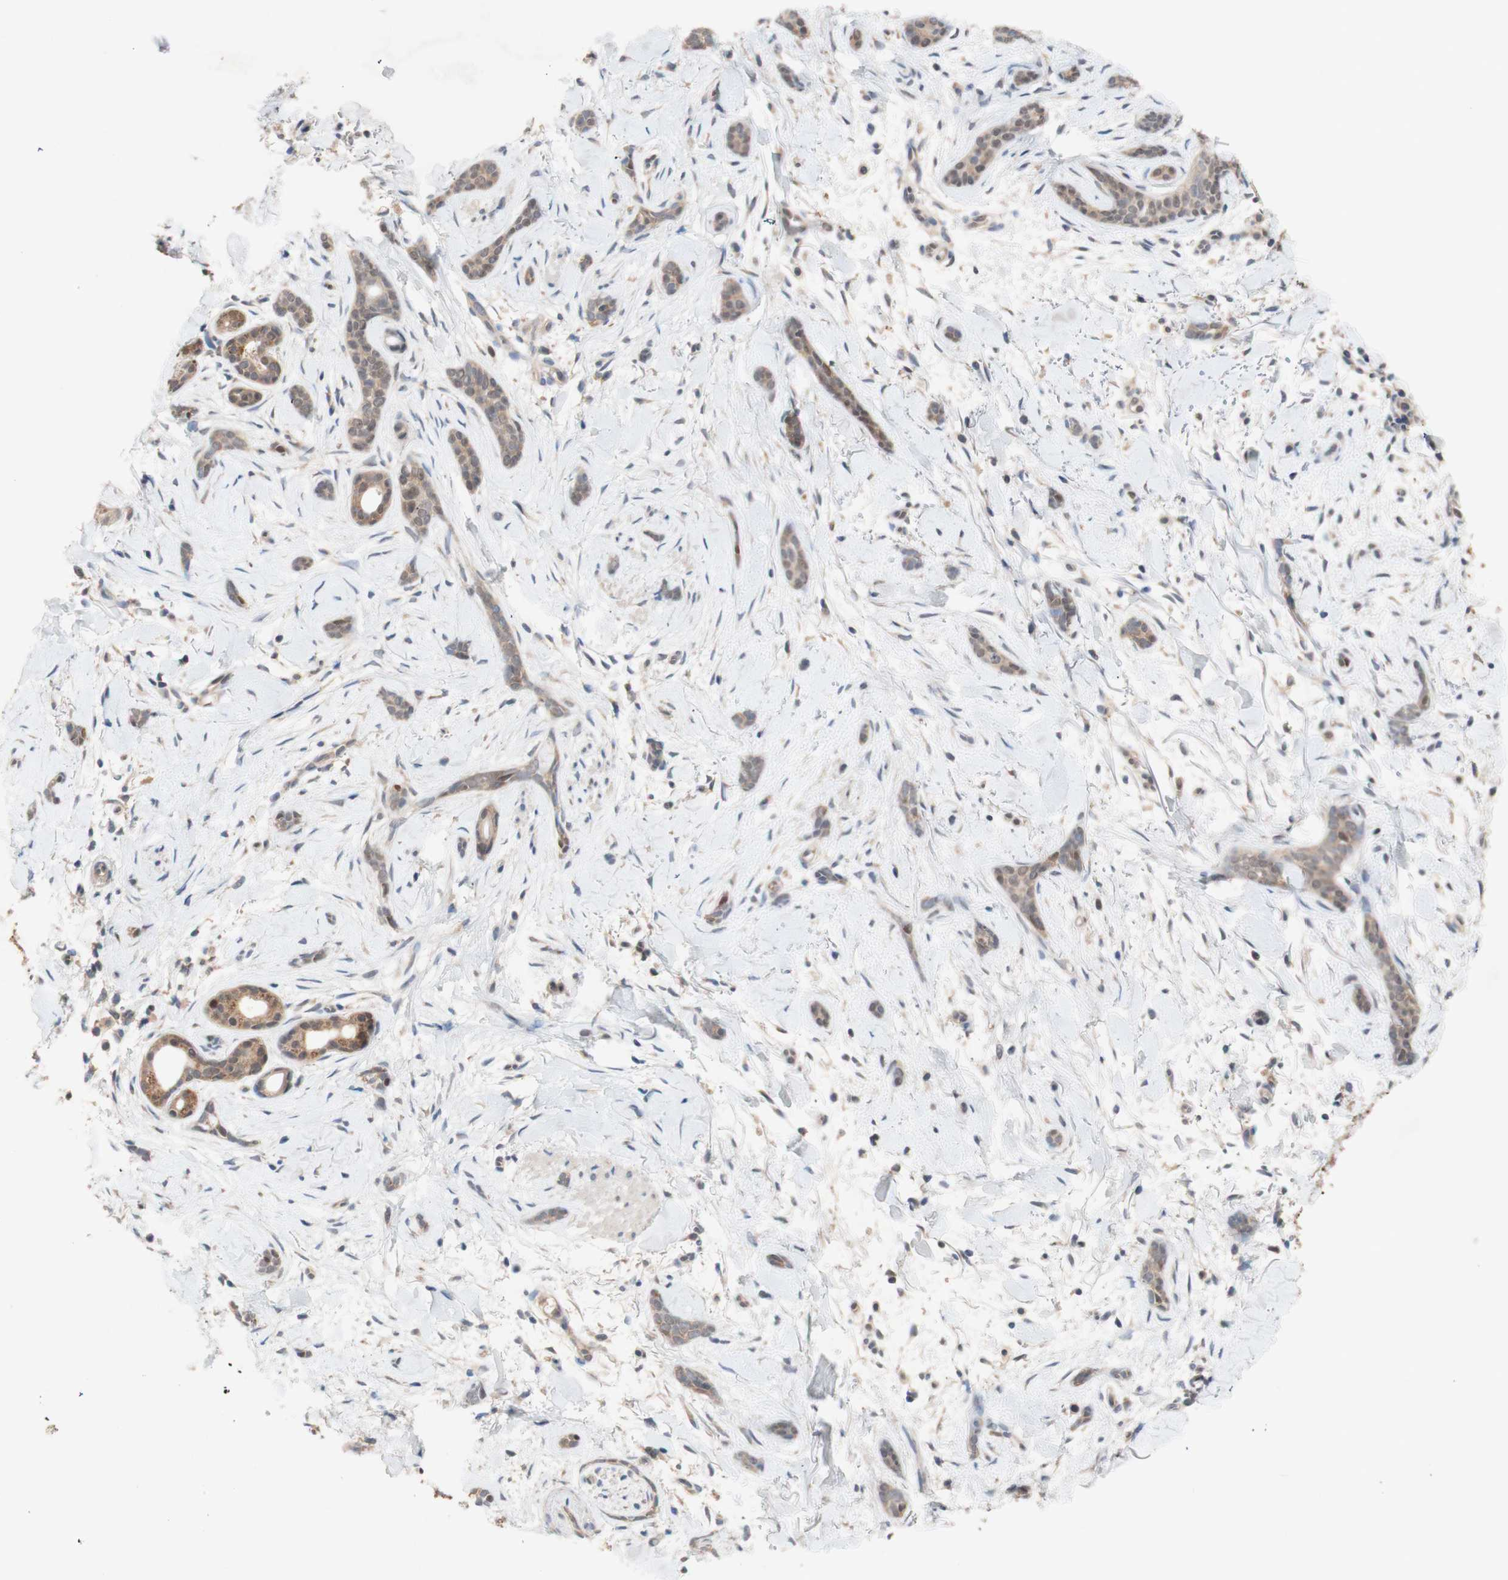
{"staining": {"intensity": "weak", "quantity": "25%-75%", "location": "cytoplasmic/membranous"}, "tissue": "skin cancer", "cell_type": "Tumor cells", "image_type": "cancer", "snomed": [{"axis": "morphology", "description": "Basal cell carcinoma"}, {"axis": "morphology", "description": "Adnexal tumor, benign"}, {"axis": "topography", "description": "Skin"}], "caption": "Skin benign adnexal tumor stained for a protein (brown) exhibits weak cytoplasmic/membranous positive expression in approximately 25%-75% of tumor cells.", "gene": "PEX2", "patient": {"sex": "female", "age": 42}}